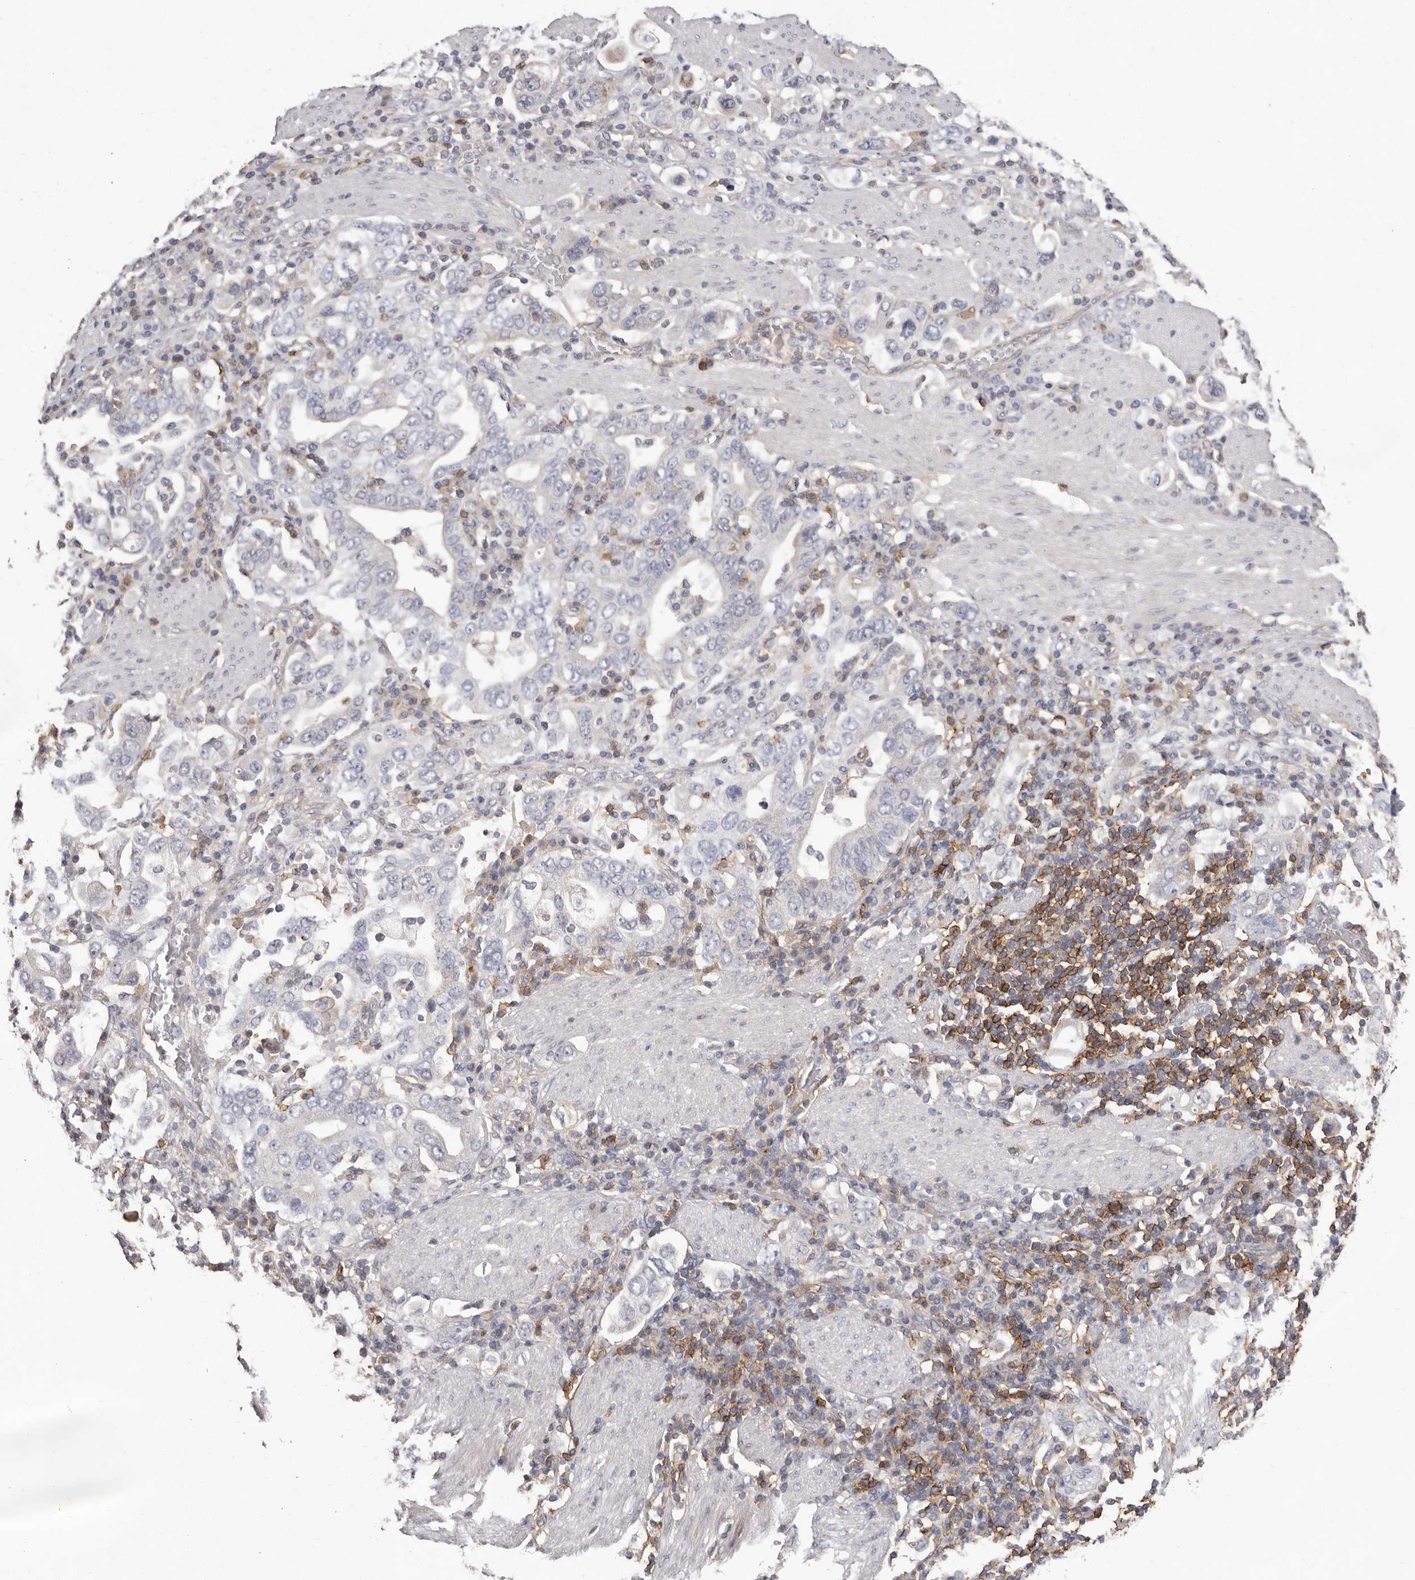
{"staining": {"intensity": "negative", "quantity": "none", "location": "none"}, "tissue": "stomach cancer", "cell_type": "Tumor cells", "image_type": "cancer", "snomed": [{"axis": "morphology", "description": "Adenocarcinoma, NOS"}, {"axis": "topography", "description": "Stomach, upper"}], "caption": "Immunohistochemical staining of human stomach cancer demonstrates no significant expression in tumor cells. (IHC, brightfield microscopy, high magnification).", "gene": "MMACHC", "patient": {"sex": "male", "age": 62}}